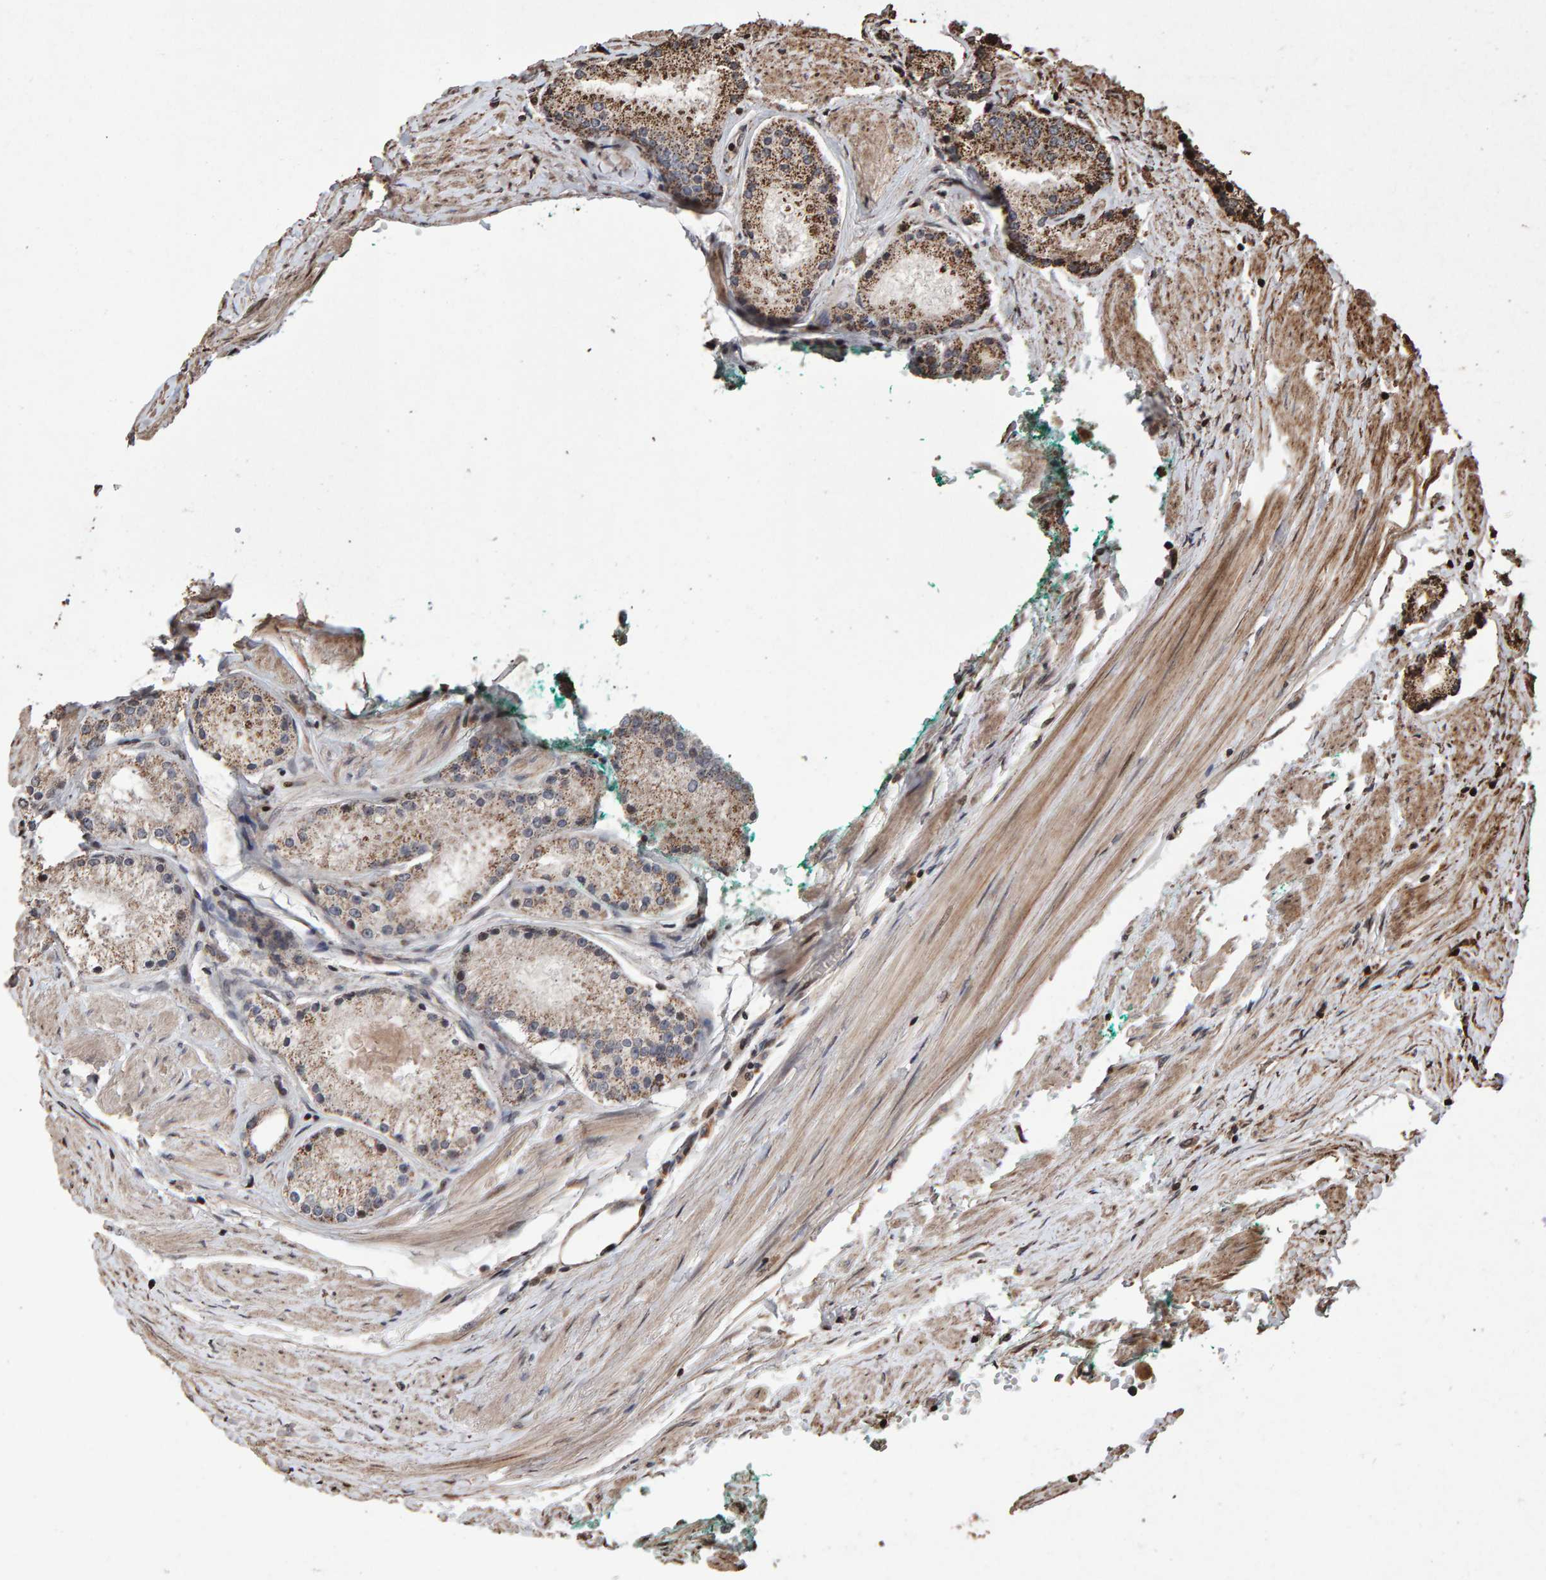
{"staining": {"intensity": "moderate", "quantity": ">75%", "location": "cytoplasmic/membranous"}, "tissue": "prostate cancer", "cell_type": "Tumor cells", "image_type": "cancer", "snomed": [{"axis": "morphology", "description": "Adenocarcinoma, Low grade"}, {"axis": "topography", "description": "Prostate"}], "caption": "Immunohistochemistry (IHC) of human prostate cancer (low-grade adenocarcinoma) demonstrates medium levels of moderate cytoplasmic/membranous expression in about >75% of tumor cells.", "gene": "OSBP2", "patient": {"sex": "male", "age": 63}}